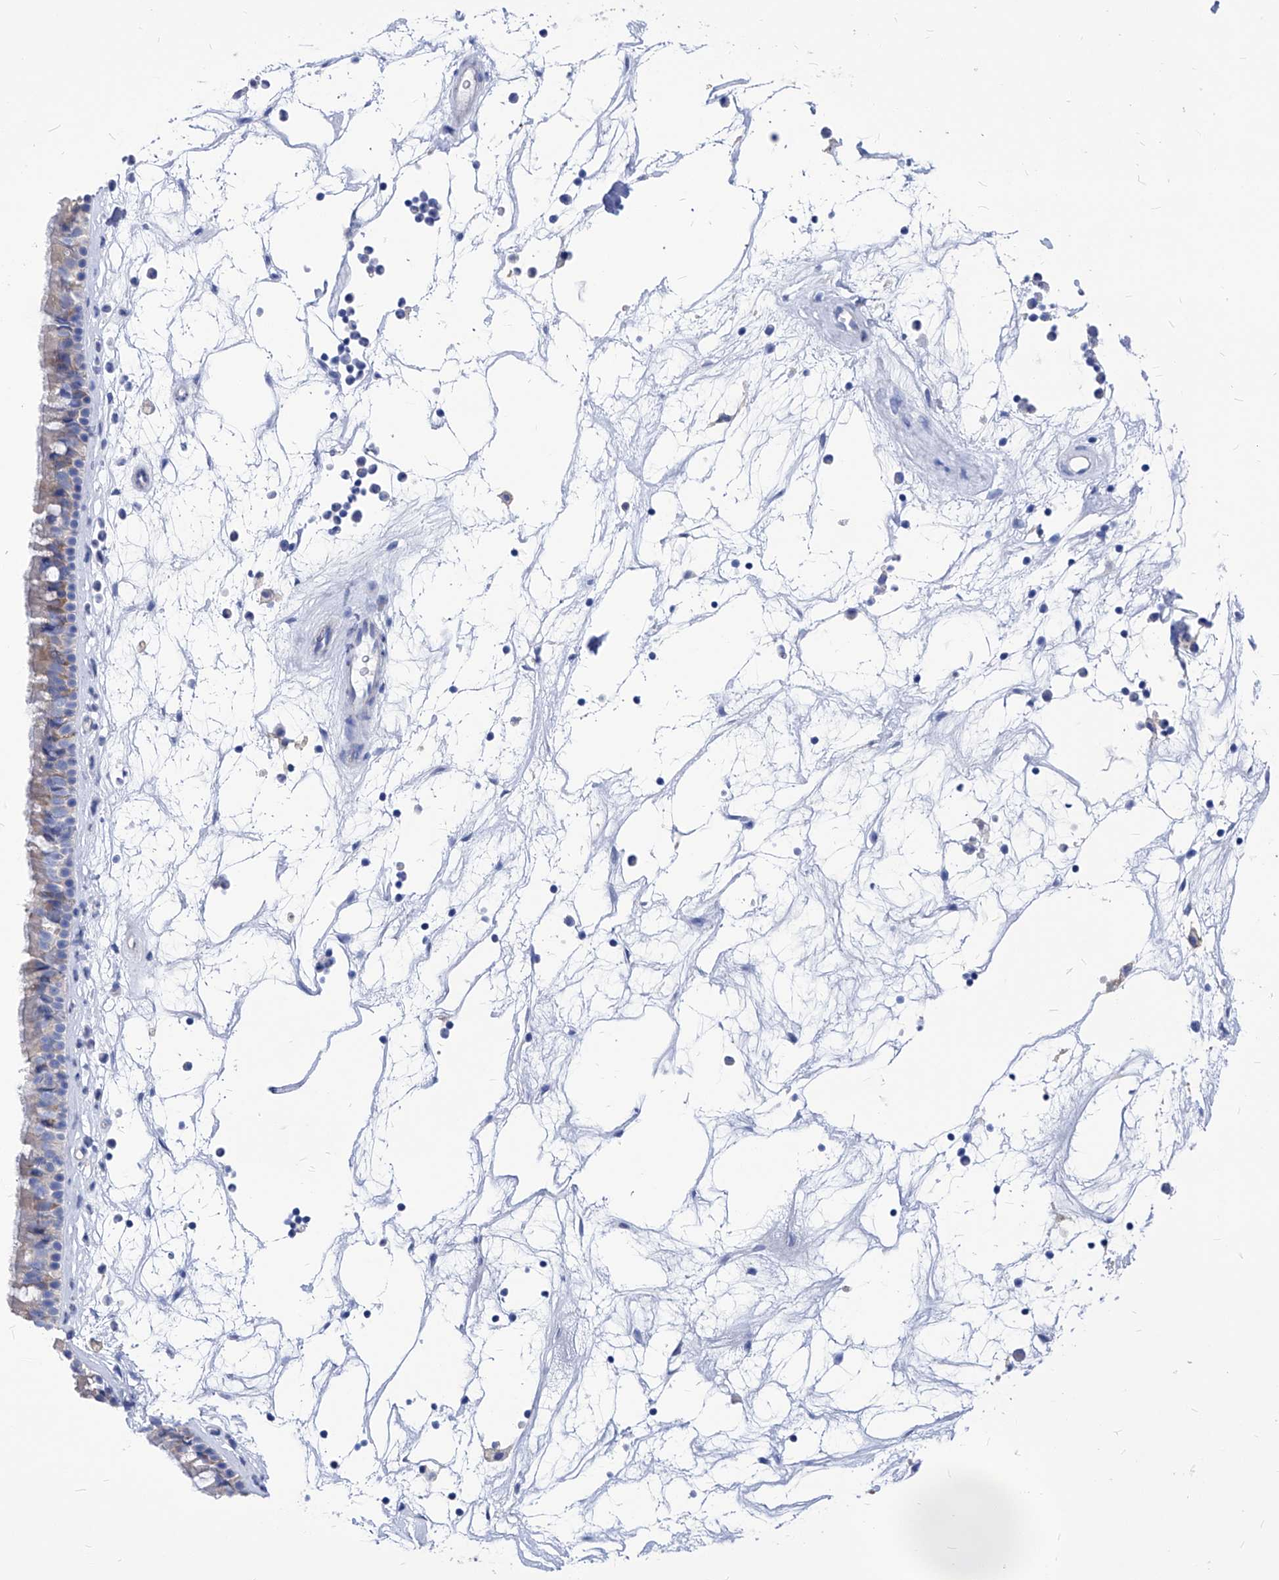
{"staining": {"intensity": "weak", "quantity": "25%-75%", "location": "cytoplasmic/membranous"}, "tissue": "nasopharynx", "cell_type": "Respiratory epithelial cells", "image_type": "normal", "snomed": [{"axis": "morphology", "description": "Normal tissue, NOS"}, {"axis": "topography", "description": "Nasopharynx"}], "caption": "Immunohistochemistry (DAB) staining of normal nasopharynx demonstrates weak cytoplasmic/membranous protein staining in about 25%-75% of respiratory epithelial cells.", "gene": "XPNPEP1", "patient": {"sex": "male", "age": 64}}